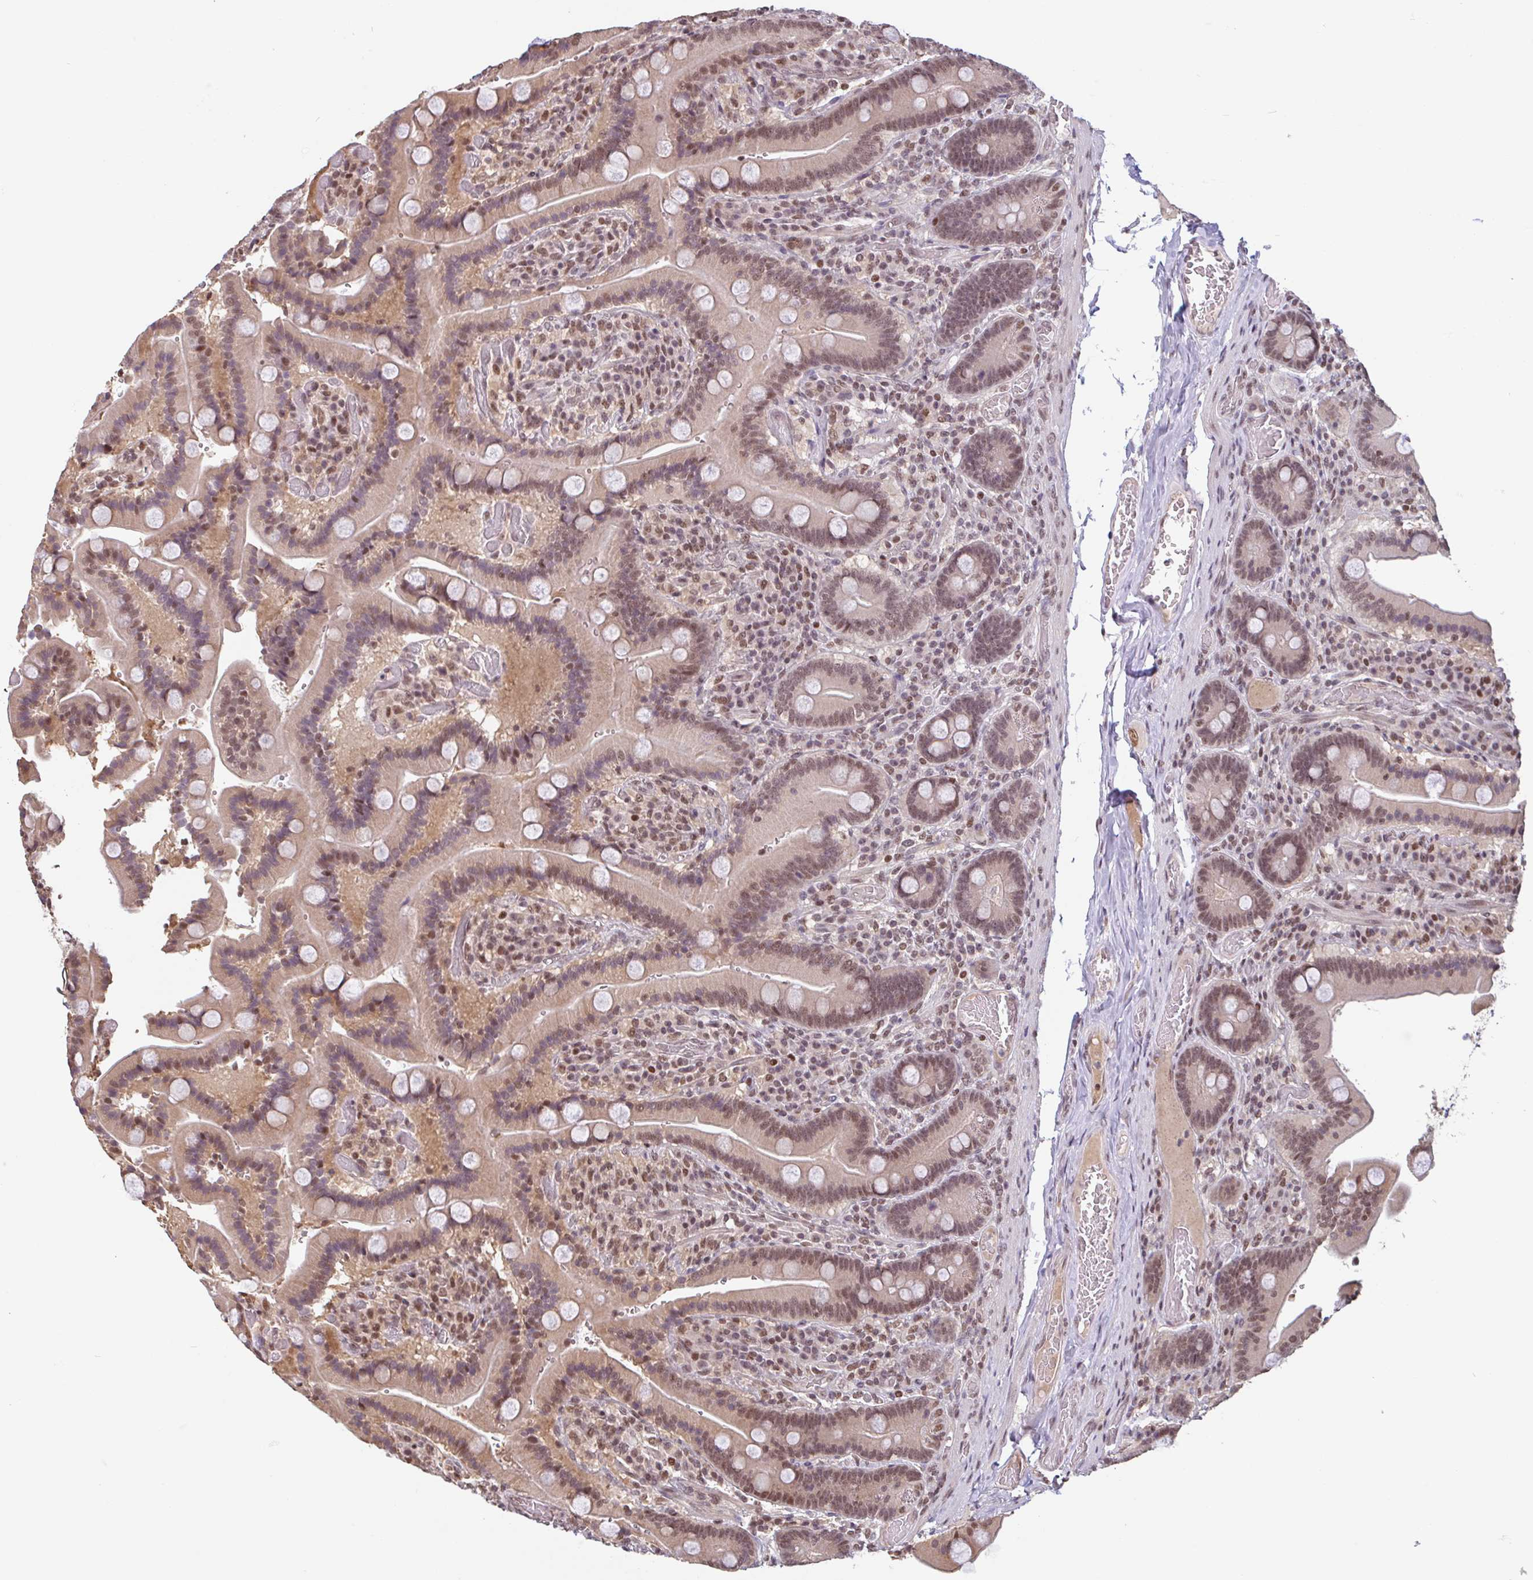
{"staining": {"intensity": "moderate", "quantity": "25%-75%", "location": "nuclear"}, "tissue": "duodenum", "cell_type": "Glandular cells", "image_type": "normal", "snomed": [{"axis": "morphology", "description": "Normal tissue, NOS"}, {"axis": "topography", "description": "Duodenum"}], "caption": "The image exhibits immunohistochemical staining of unremarkable duodenum. There is moderate nuclear expression is present in about 25%-75% of glandular cells. The staining was performed using DAB (3,3'-diaminobenzidine), with brown indicating positive protein expression. Nuclei are stained blue with hematoxylin.", "gene": "DR1", "patient": {"sex": "female", "age": 62}}